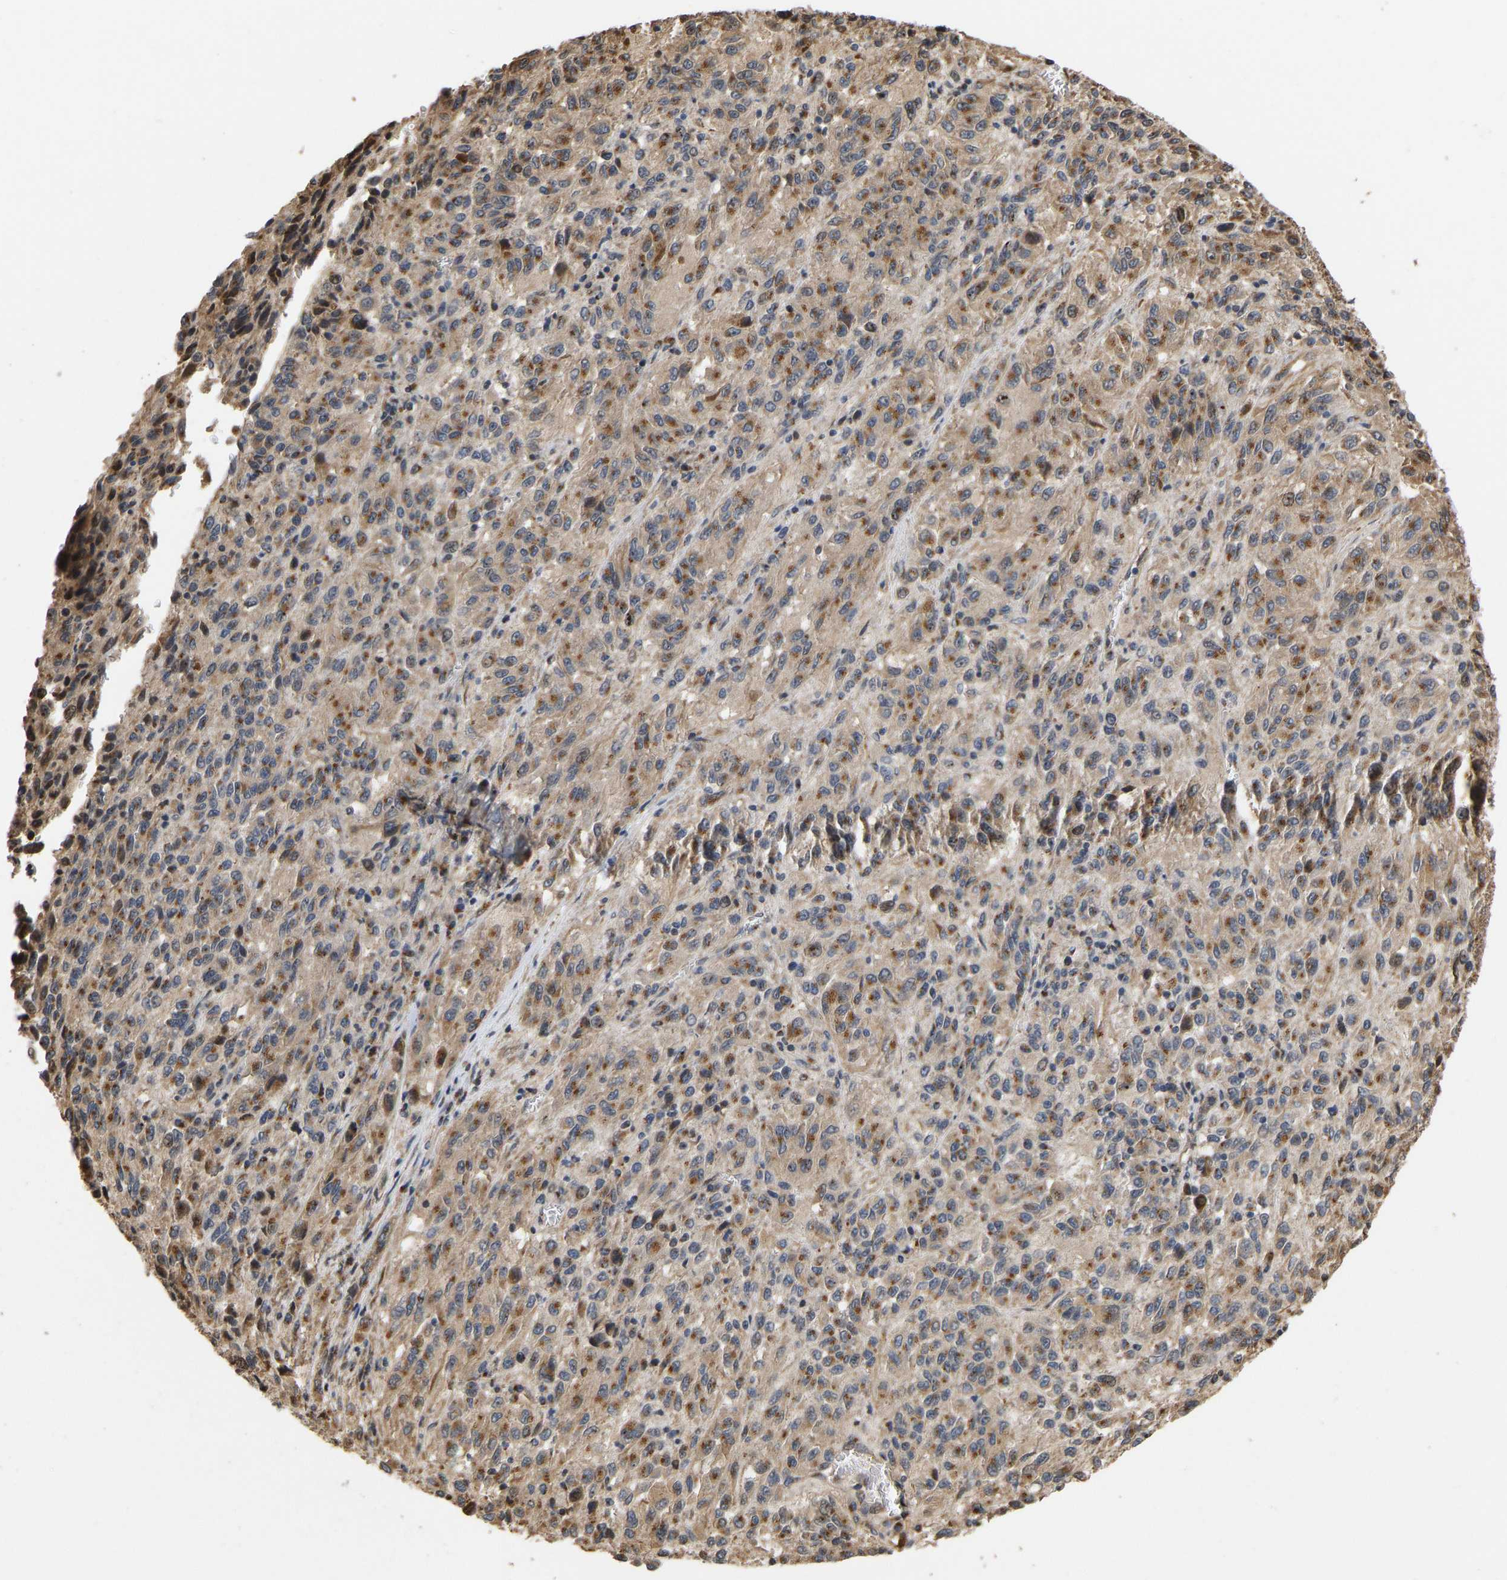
{"staining": {"intensity": "moderate", "quantity": ">75%", "location": "cytoplasmic/membranous"}, "tissue": "melanoma", "cell_type": "Tumor cells", "image_type": "cancer", "snomed": [{"axis": "morphology", "description": "Malignant melanoma, Metastatic site"}, {"axis": "topography", "description": "Lung"}], "caption": "IHC (DAB) staining of malignant melanoma (metastatic site) demonstrates moderate cytoplasmic/membranous protein expression in about >75% of tumor cells.", "gene": "YIPF4", "patient": {"sex": "male", "age": 64}}